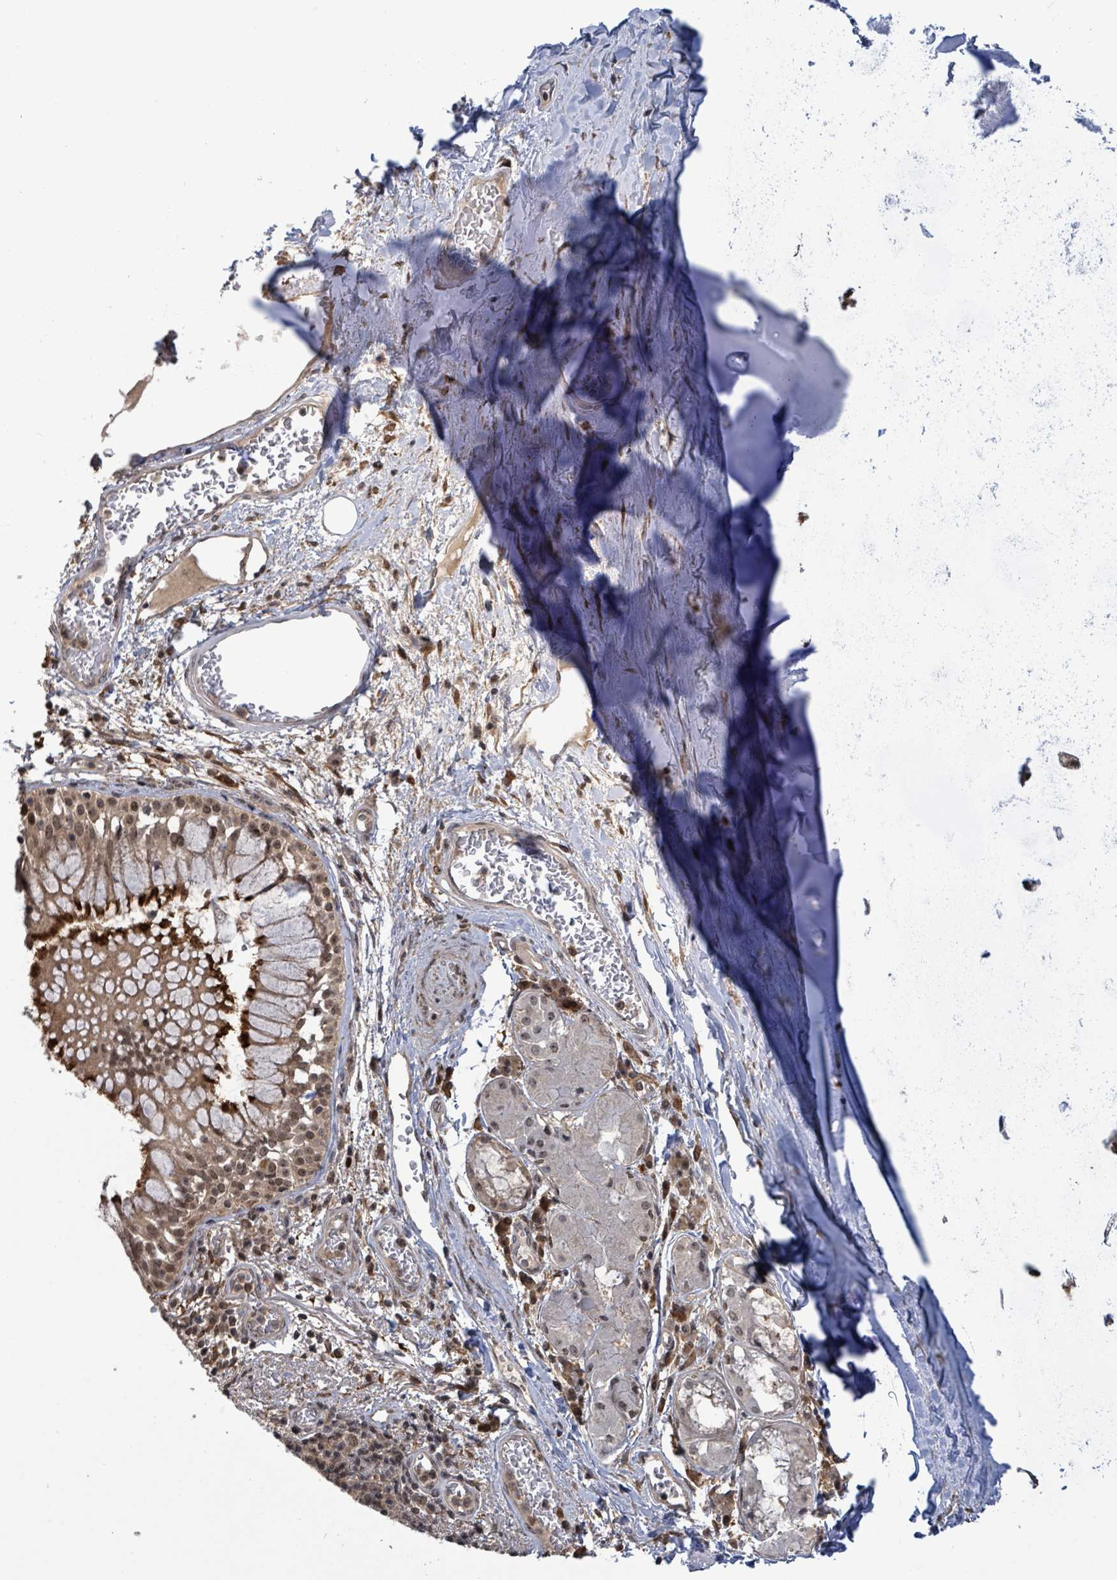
{"staining": {"intensity": "moderate", "quantity": ">75%", "location": "cytoplasmic/membranous,nuclear"}, "tissue": "bronchus", "cell_type": "Respiratory epithelial cells", "image_type": "normal", "snomed": [{"axis": "morphology", "description": "Normal tissue, NOS"}, {"axis": "topography", "description": "Cartilage tissue"}, {"axis": "topography", "description": "Bronchus"}], "caption": "Immunohistochemistry of unremarkable human bronchus reveals medium levels of moderate cytoplasmic/membranous,nuclear expression in approximately >75% of respiratory epithelial cells. The staining was performed using DAB (3,3'-diaminobenzidine), with brown indicating positive protein expression. Nuclei are stained blue with hematoxylin.", "gene": "FBXO6", "patient": {"sex": "male", "age": 63}}